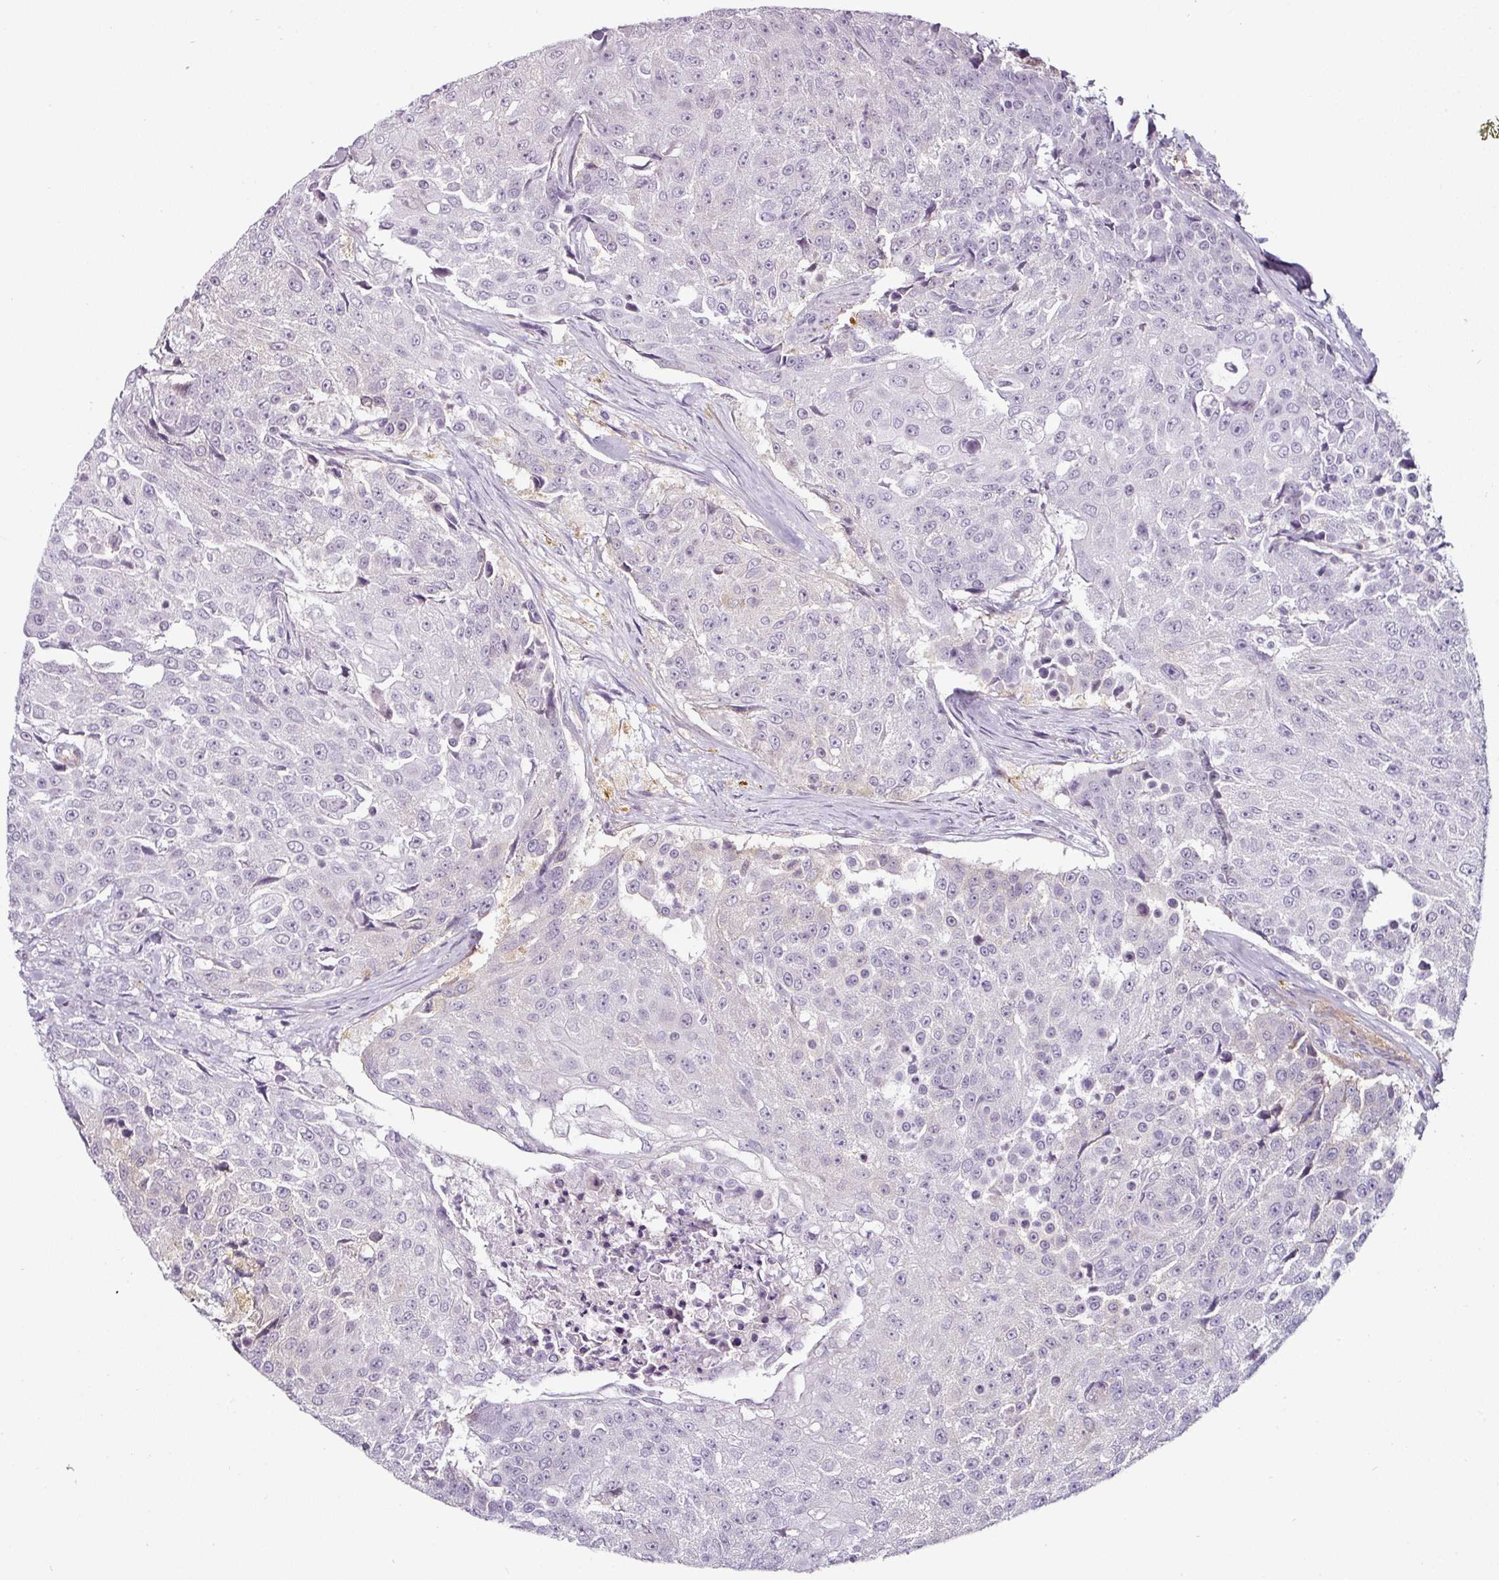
{"staining": {"intensity": "negative", "quantity": "none", "location": "none"}, "tissue": "urothelial cancer", "cell_type": "Tumor cells", "image_type": "cancer", "snomed": [{"axis": "morphology", "description": "Urothelial carcinoma, High grade"}, {"axis": "topography", "description": "Urinary bladder"}], "caption": "This is a micrograph of IHC staining of urothelial carcinoma (high-grade), which shows no staining in tumor cells.", "gene": "CAP2", "patient": {"sex": "female", "age": 63}}